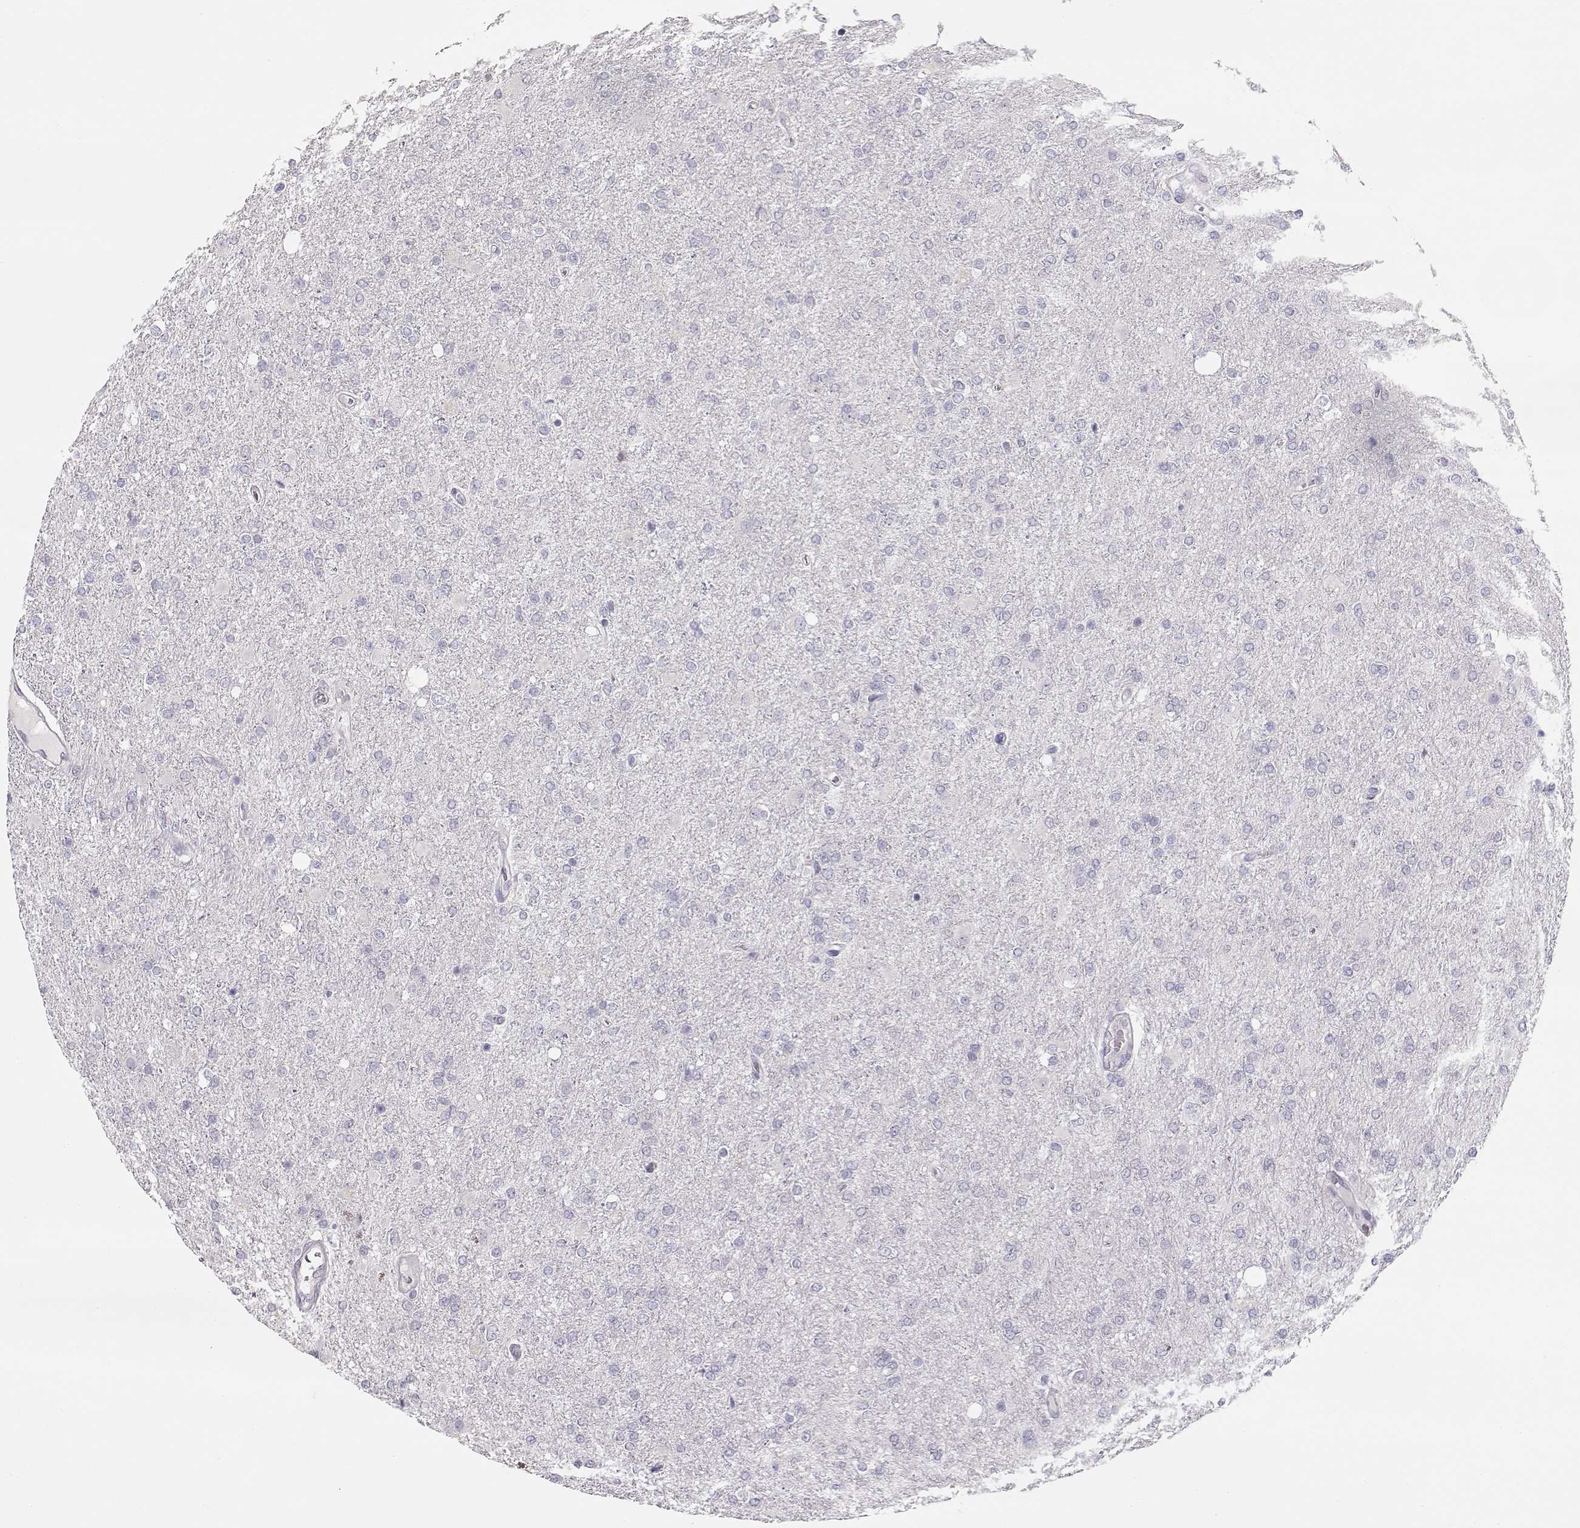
{"staining": {"intensity": "negative", "quantity": "none", "location": "none"}, "tissue": "glioma", "cell_type": "Tumor cells", "image_type": "cancer", "snomed": [{"axis": "morphology", "description": "Glioma, malignant, High grade"}, {"axis": "topography", "description": "Cerebral cortex"}], "caption": "Human malignant glioma (high-grade) stained for a protein using IHC demonstrates no staining in tumor cells.", "gene": "GLIPR1L2", "patient": {"sex": "male", "age": 70}}